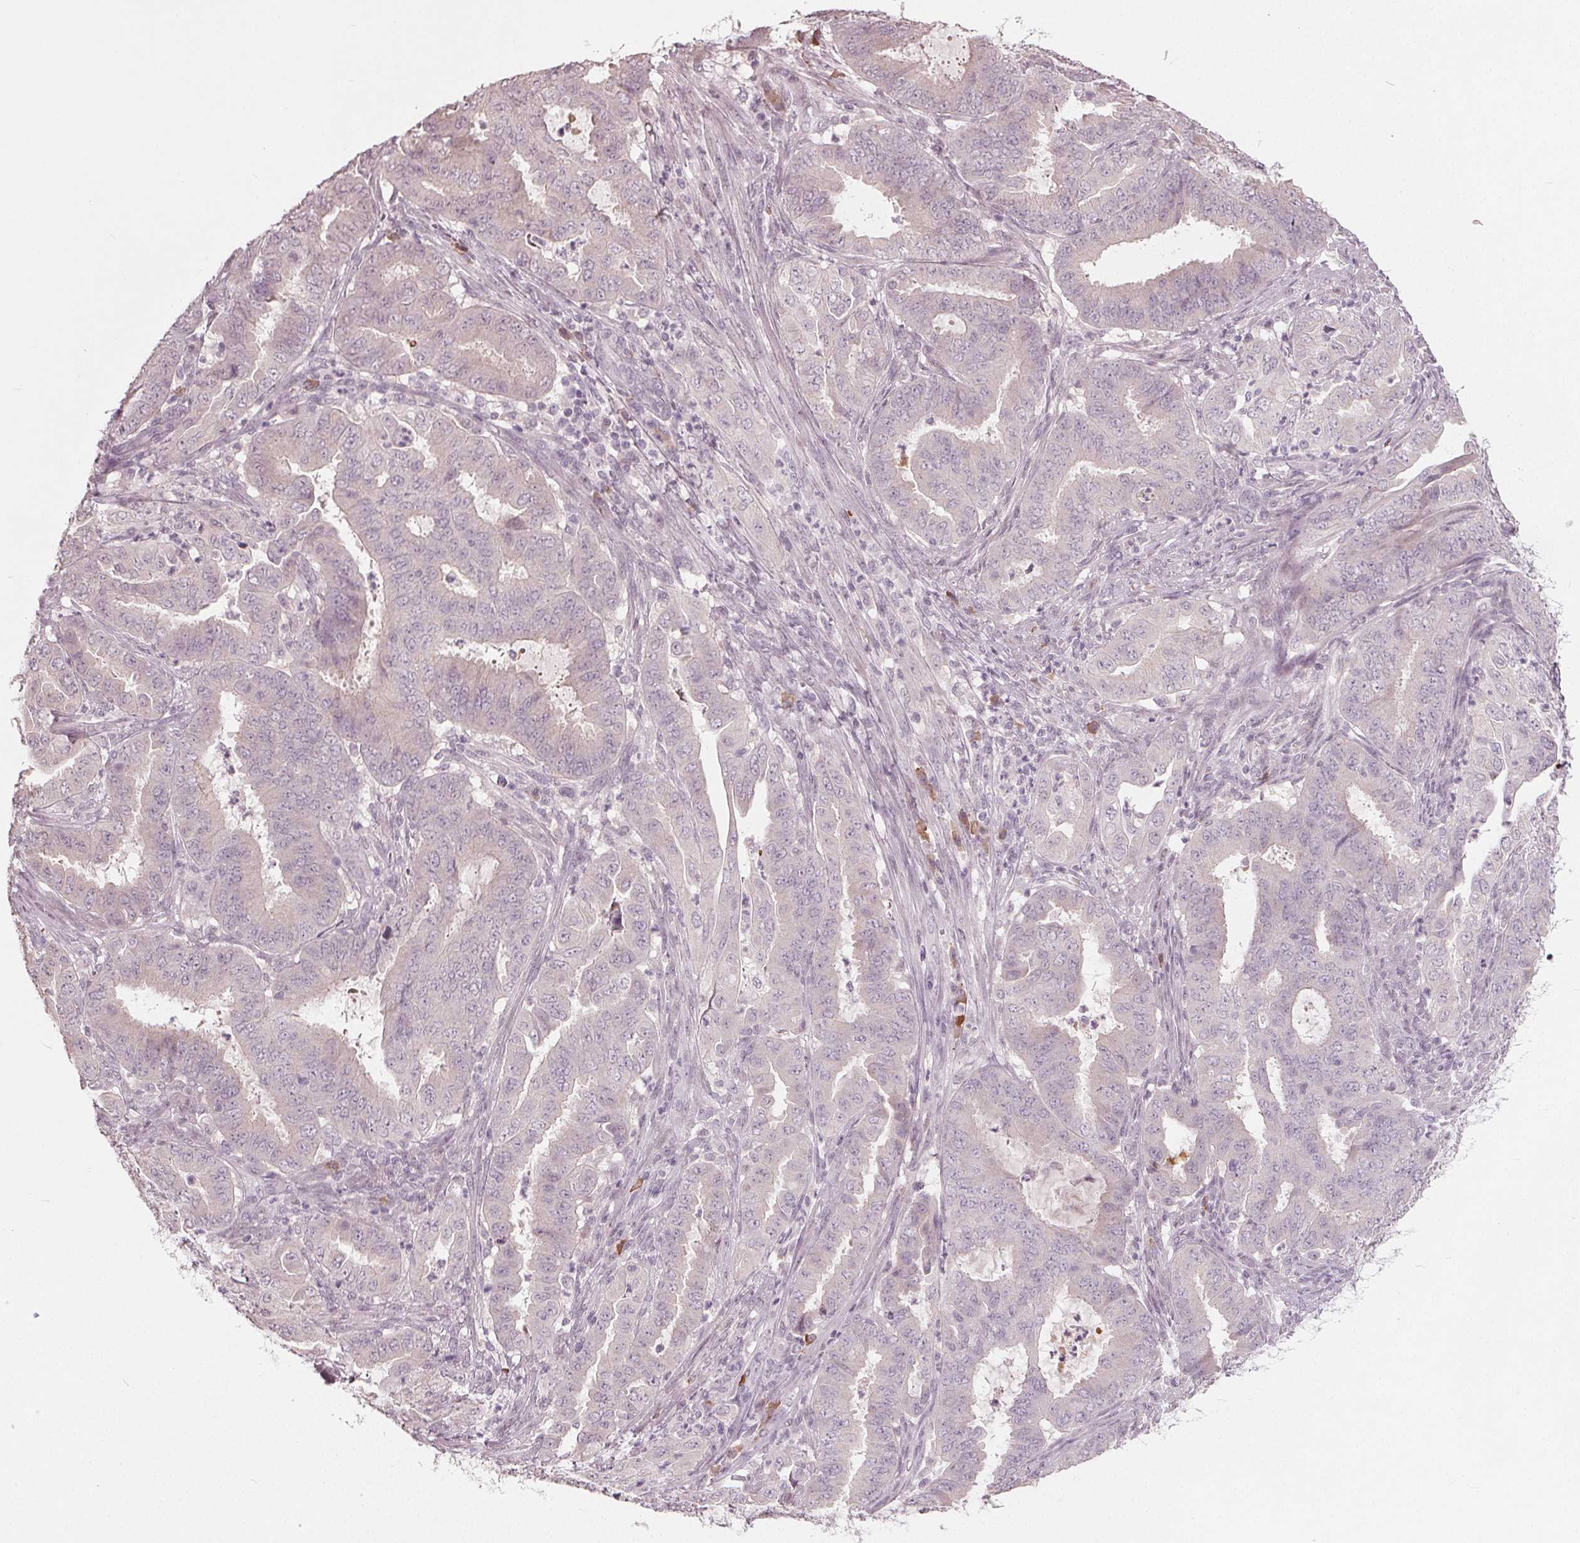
{"staining": {"intensity": "negative", "quantity": "none", "location": "none"}, "tissue": "endometrial cancer", "cell_type": "Tumor cells", "image_type": "cancer", "snomed": [{"axis": "morphology", "description": "Adenocarcinoma, NOS"}, {"axis": "topography", "description": "Endometrium"}], "caption": "Image shows no significant protein positivity in tumor cells of endometrial adenocarcinoma. (DAB IHC visualized using brightfield microscopy, high magnification).", "gene": "CXCL16", "patient": {"sex": "female", "age": 51}}